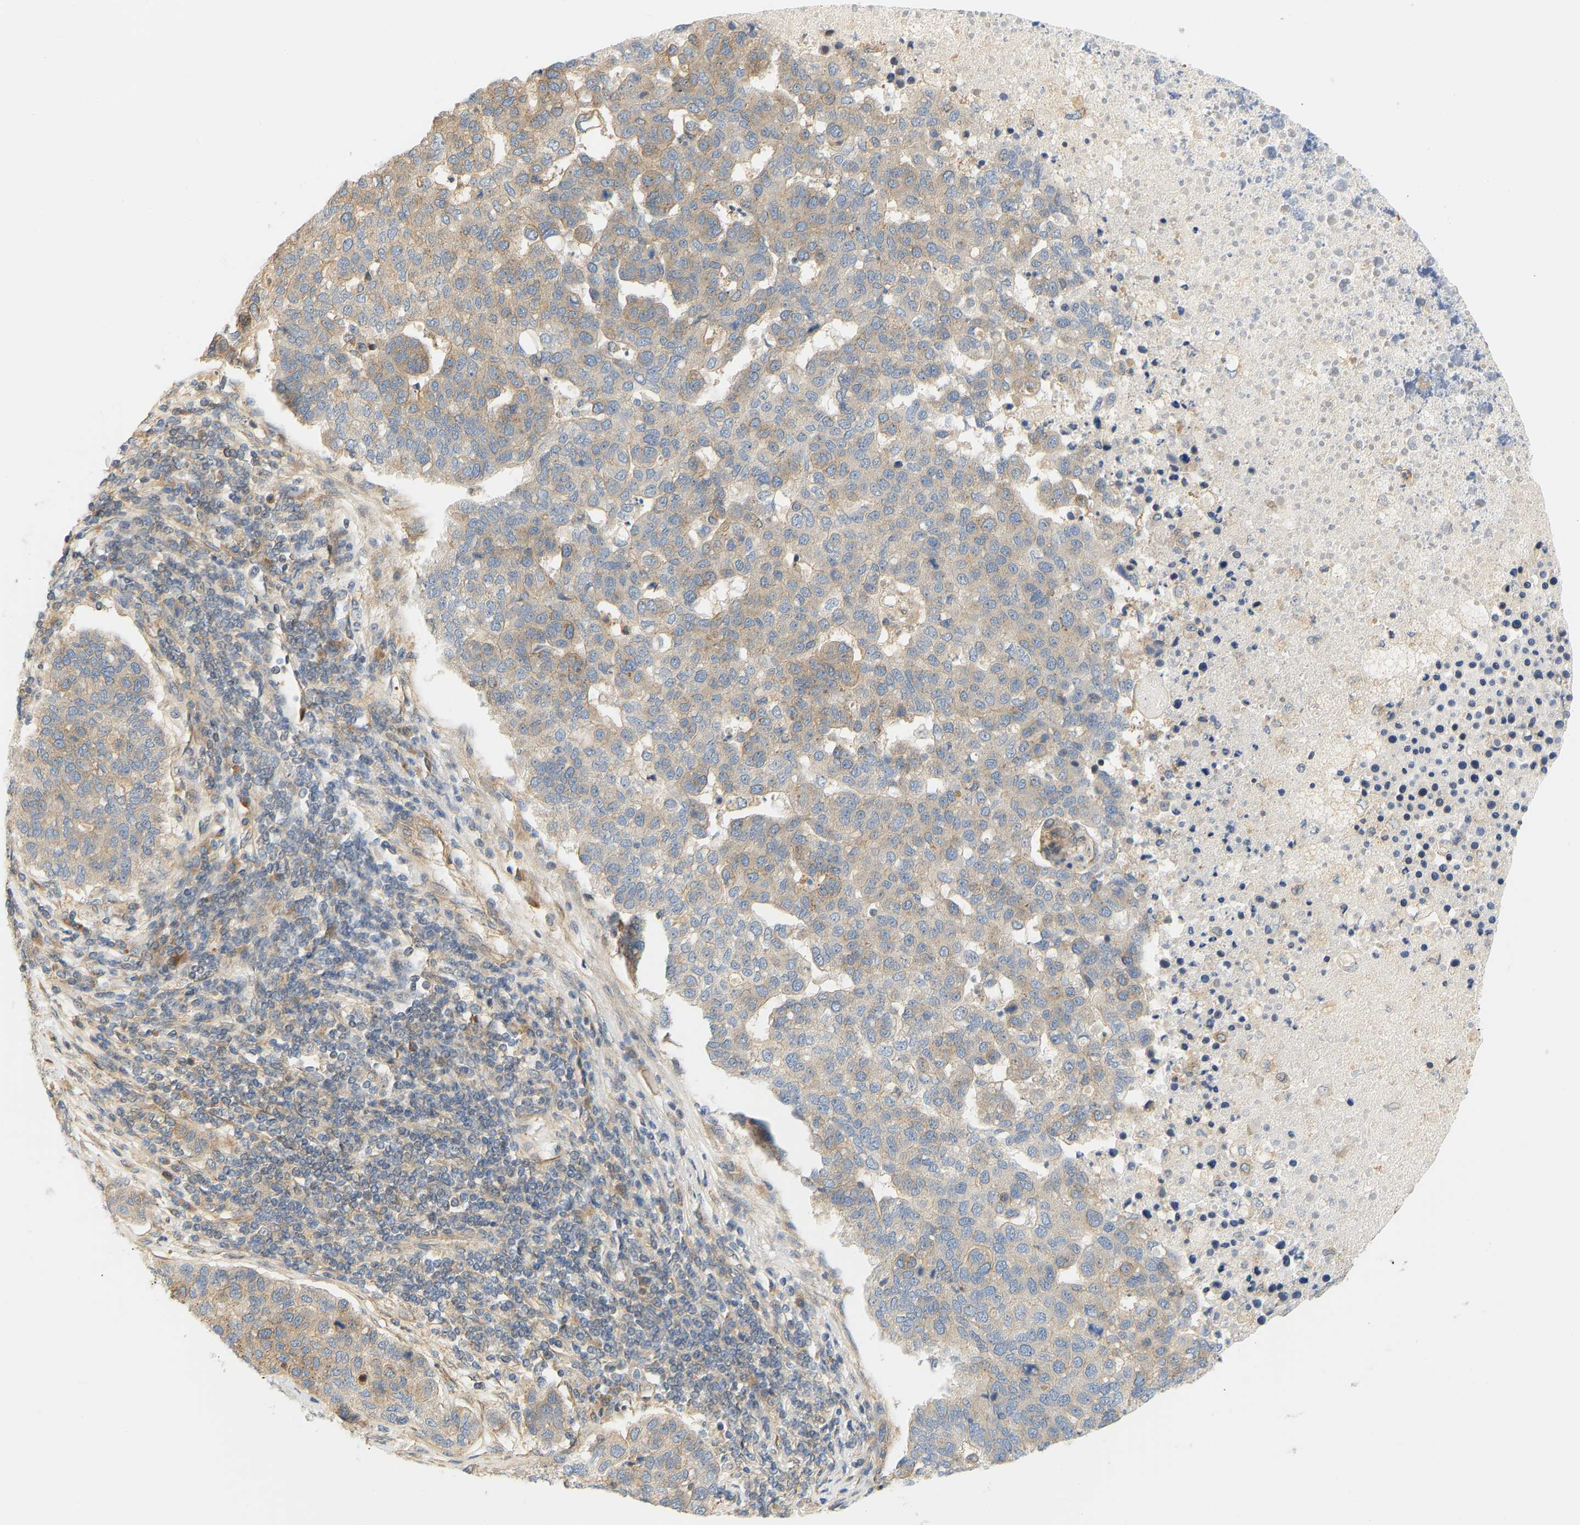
{"staining": {"intensity": "weak", "quantity": "<25%", "location": "cytoplasmic/membranous"}, "tissue": "pancreatic cancer", "cell_type": "Tumor cells", "image_type": "cancer", "snomed": [{"axis": "morphology", "description": "Adenocarcinoma, NOS"}, {"axis": "topography", "description": "Pancreas"}], "caption": "This image is of pancreatic cancer (adenocarcinoma) stained with immunohistochemistry to label a protein in brown with the nuclei are counter-stained blue. There is no positivity in tumor cells.", "gene": "CEP57", "patient": {"sex": "female", "age": 61}}